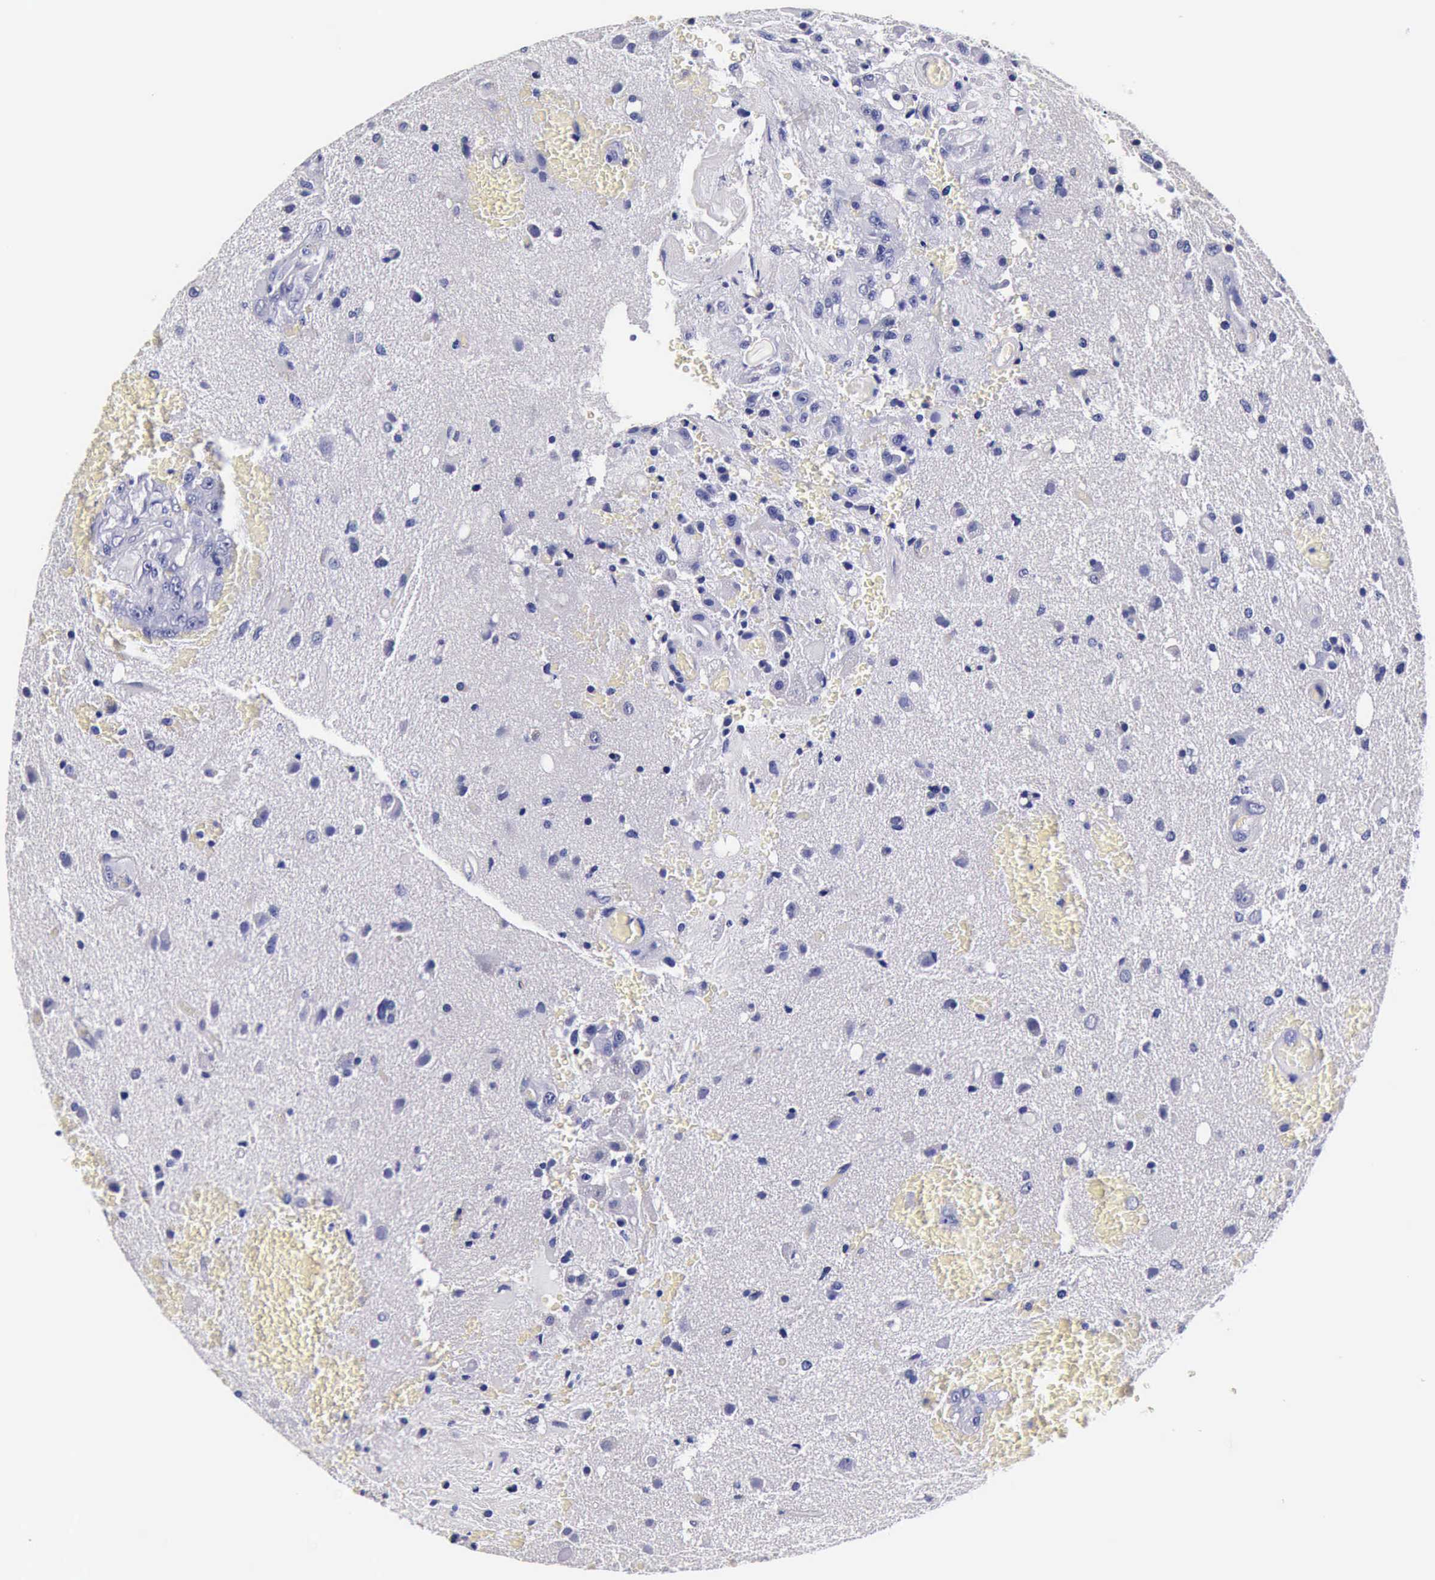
{"staining": {"intensity": "negative", "quantity": "none", "location": "none"}, "tissue": "glioma", "cell_type": "Tumor cells", "image_type": "cancer", "snomed": [{"axis": "morphology", "description": "Glioma, malignant, High grade"}, {"axis": "topography", "description": "Brain"}], "caption": "Malignant high-grade glioma was stained to show a protein in brown. There is no significant staining in tumor cells.", "gene": "IAPP", "patient": {"sex": "male", "age": 48}}